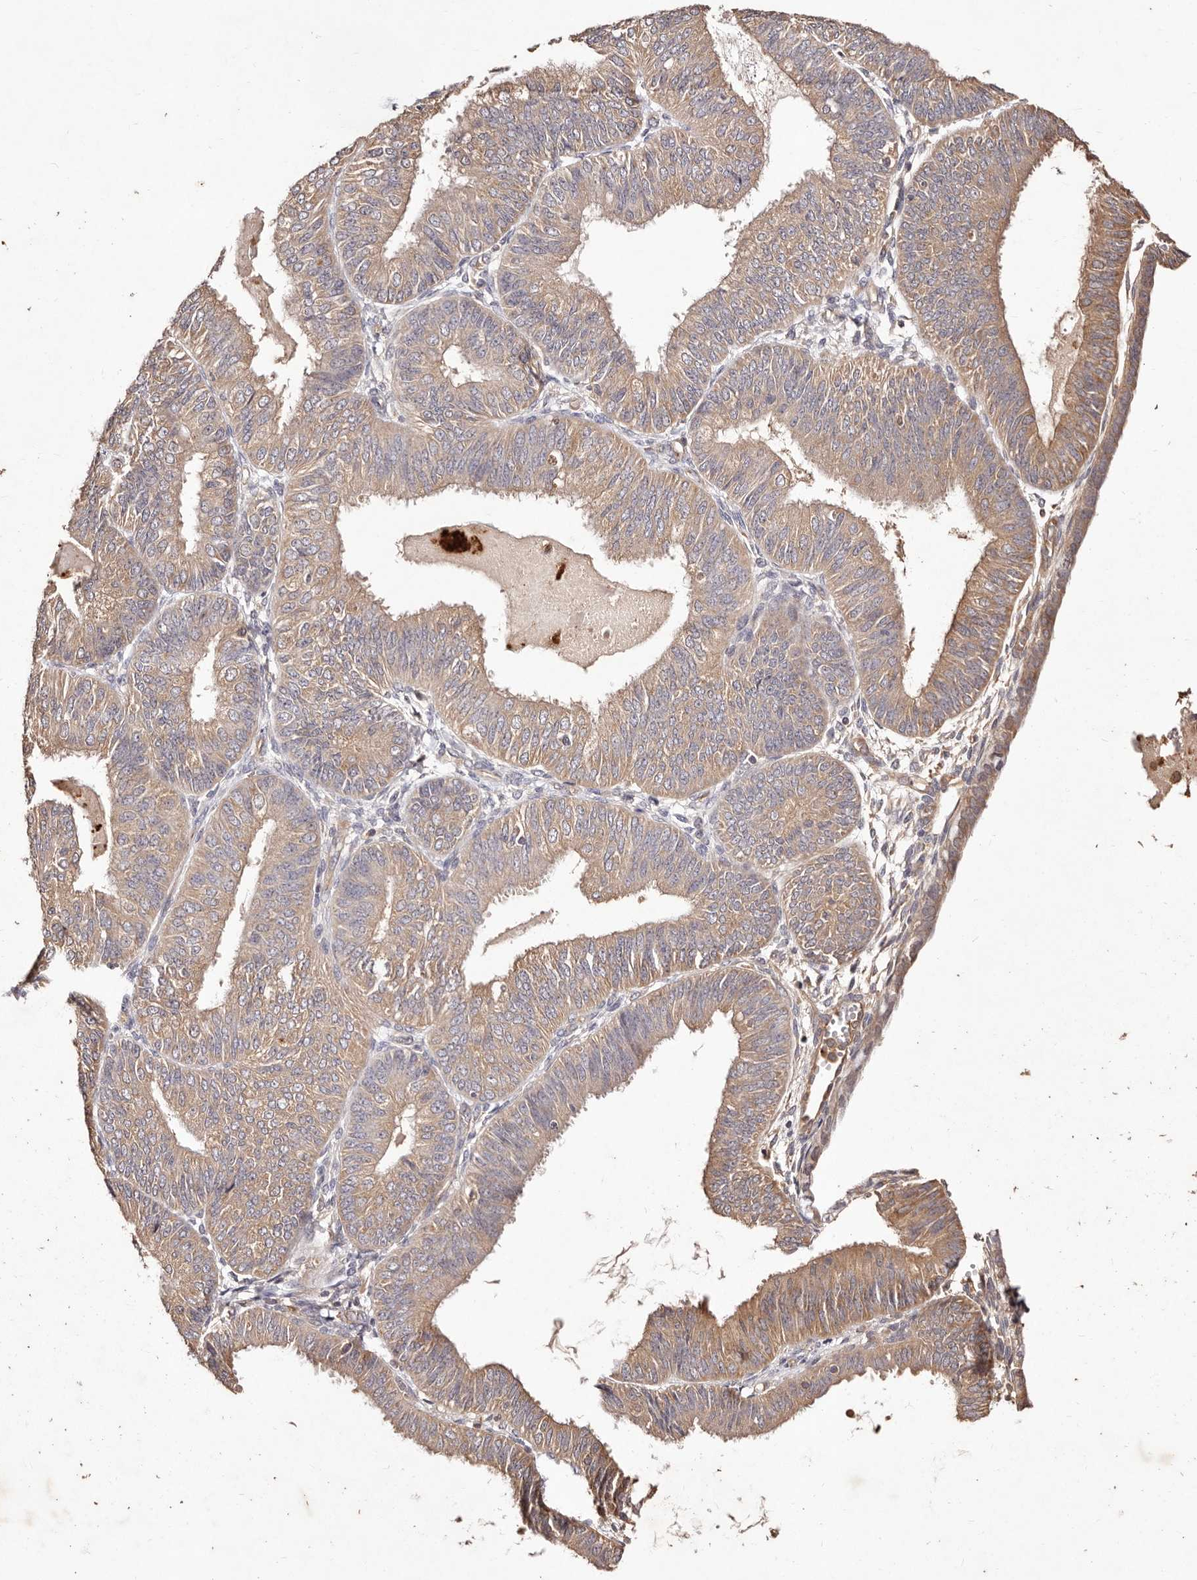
{"staining": {"intensity": "weak", "quantity": ">75%", "location": "cytoplasmic/membranous"}, "tissue": "endometrial cancer", "cell_type": "Tumor cells", "image_type": "cancer", "snomed": [{"axis": "morphology", "description": "Adenocarcinoma, NOS"}, {"axis": "topography", "description": "Endometrium"}], "caption": "Protein staining shows weak cytoplasmic/membranous positivity in about >75% of tumor cells in endometrial adenocarcinoma.", "gene": "CCL14", "patient": {"sex": "female", "age": 58}}